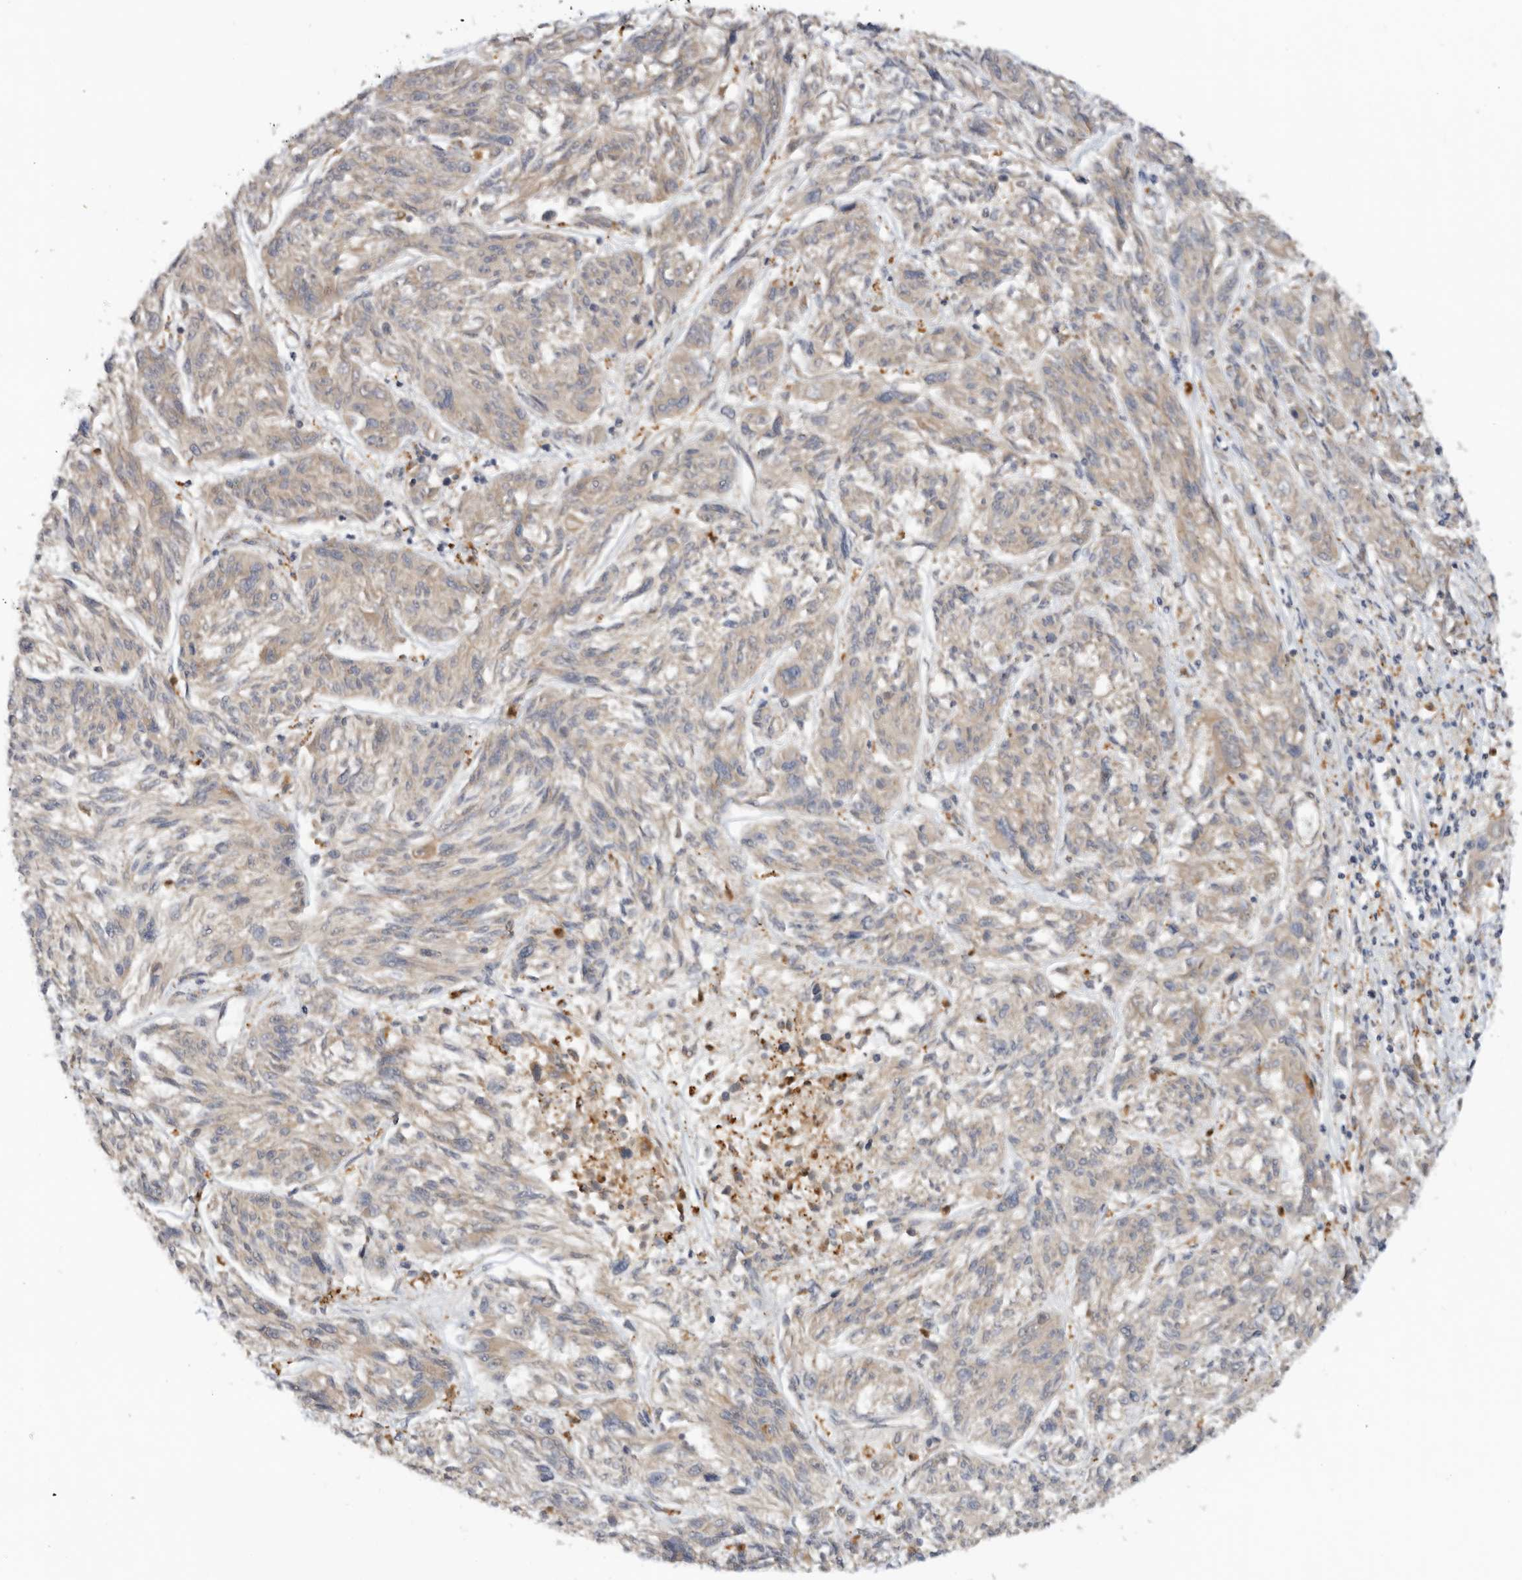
{"staining": {"intensity": "weak", "quantity": "25%-75%", "location": "cytoplasmic/membranous"}, "tissue": "melanoma", "cell_type": "Tumor cells", "image_type": "cancer", "snomed": [{"axis": "morphology", "description": "Malignant melanoma, NOS"}, {"axis": "topography", "description": "Skin"}], "caption": "Immunohistochemistry (IHC) micrograph of neoplastic tissue: melanoma stained using immunohistochemistry displays low levels of weak protein expression localized specifically in the cytoplasmic/membranous of tumor cells, appearing as a cytoplasmic/membranous brown color.", "gene": "GNE", "patient": {"sex": "male", "age": 53}}